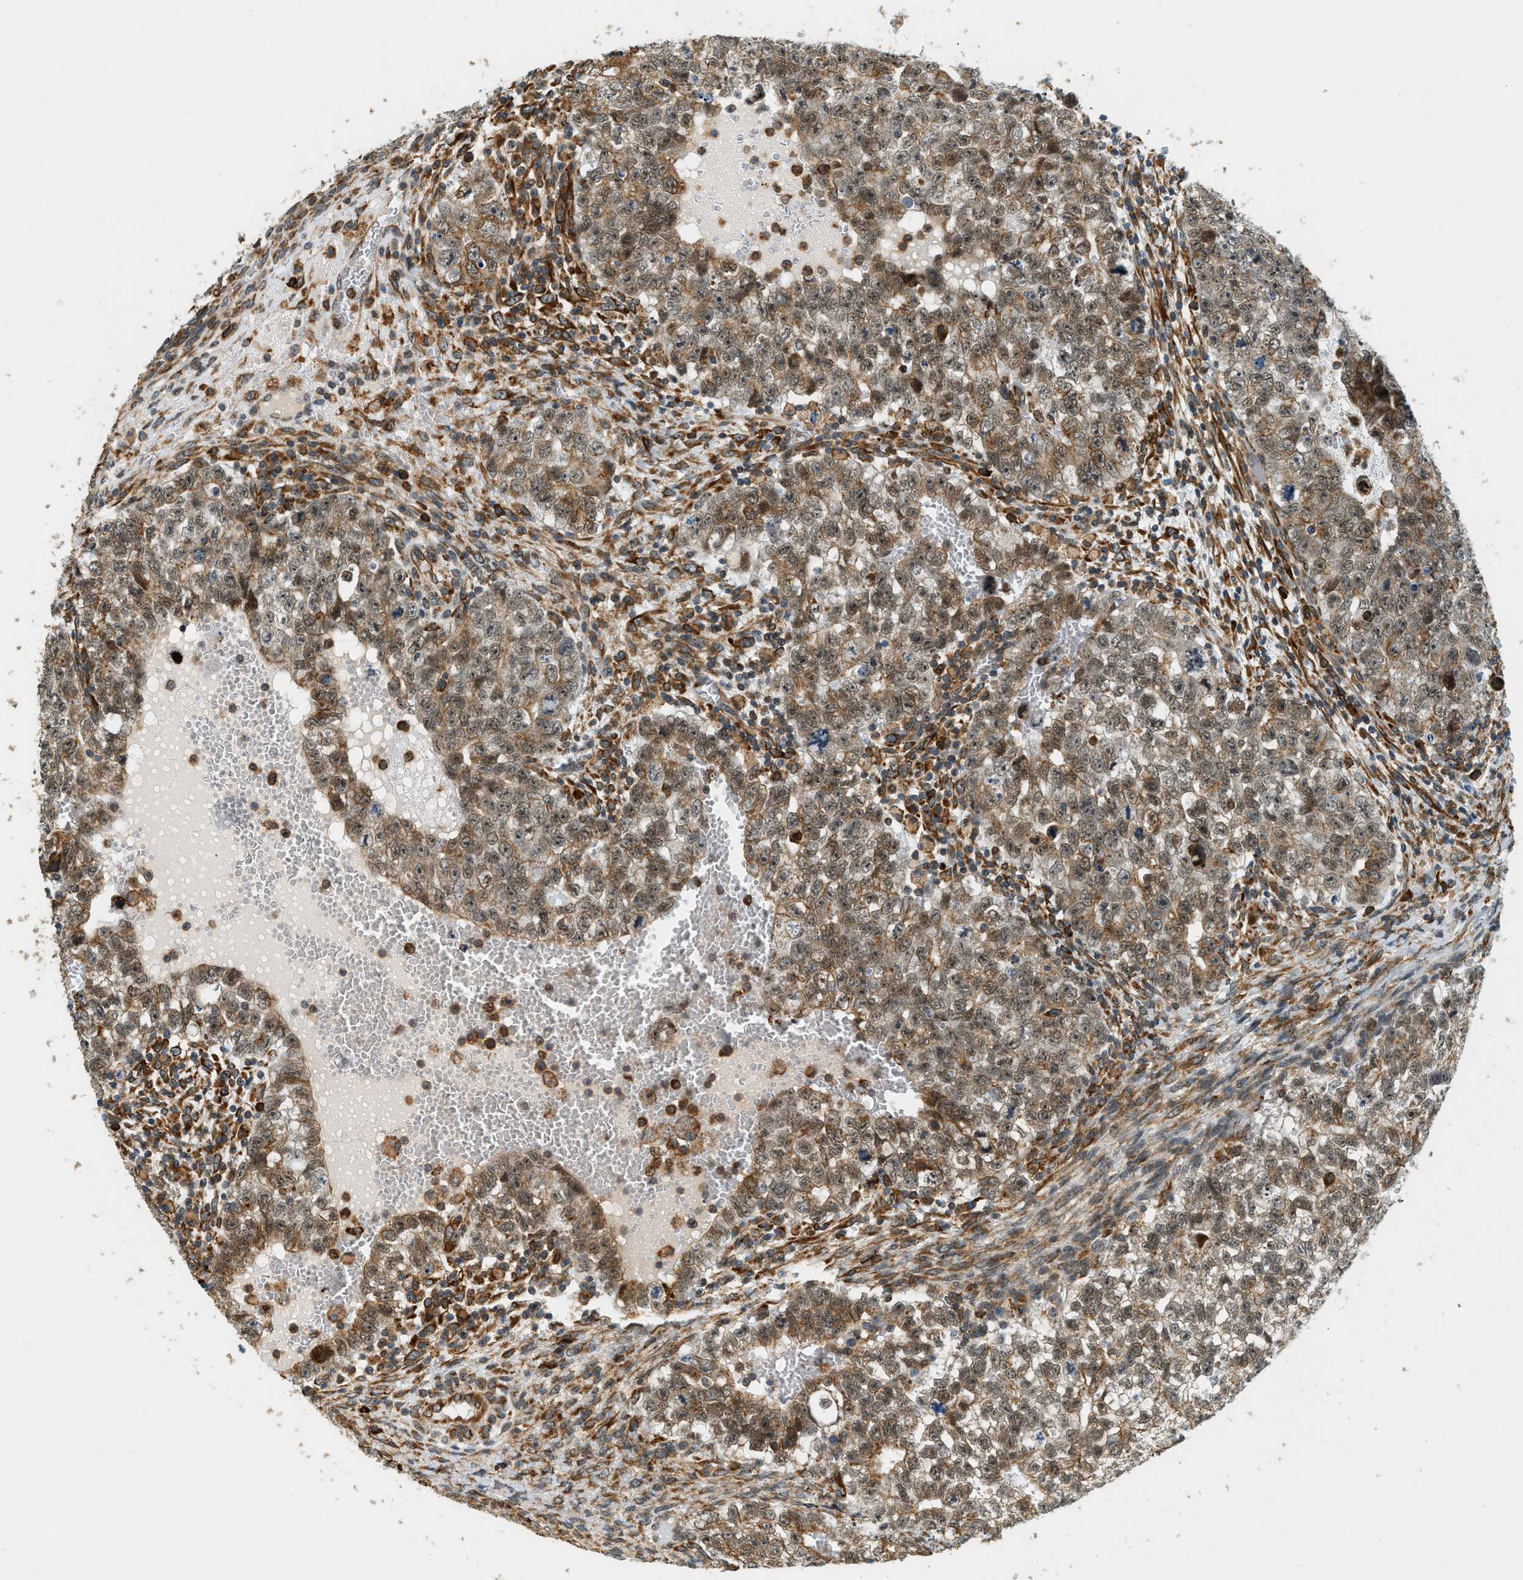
{"staining": {"intensity": "moderate", "quantity": ">75%", "location": "cytoplasmic/membranous,nuclear"}, "tissue": "testis cancer", "cell_type": "Tumor cells", "image_type": "cancer", "snomed": [{"axis": "morphology", "description": "Seminoma, NOS"}, {"axis": "morphology", "description": "Carcinoma, Embryonal, NOS"}, {"axis": "topography", "description": "Testis"}], "caption": "Tumor cells exhibit moderate cytoplasmic/membranous and nuclear staining in approximately >75% of cells in testis seminoma. (DAB IHC, brown staining for protein, blue staining for nuclei).", "gene": "SEMA4D", "patient": {"sex": "male", "age": 38}}